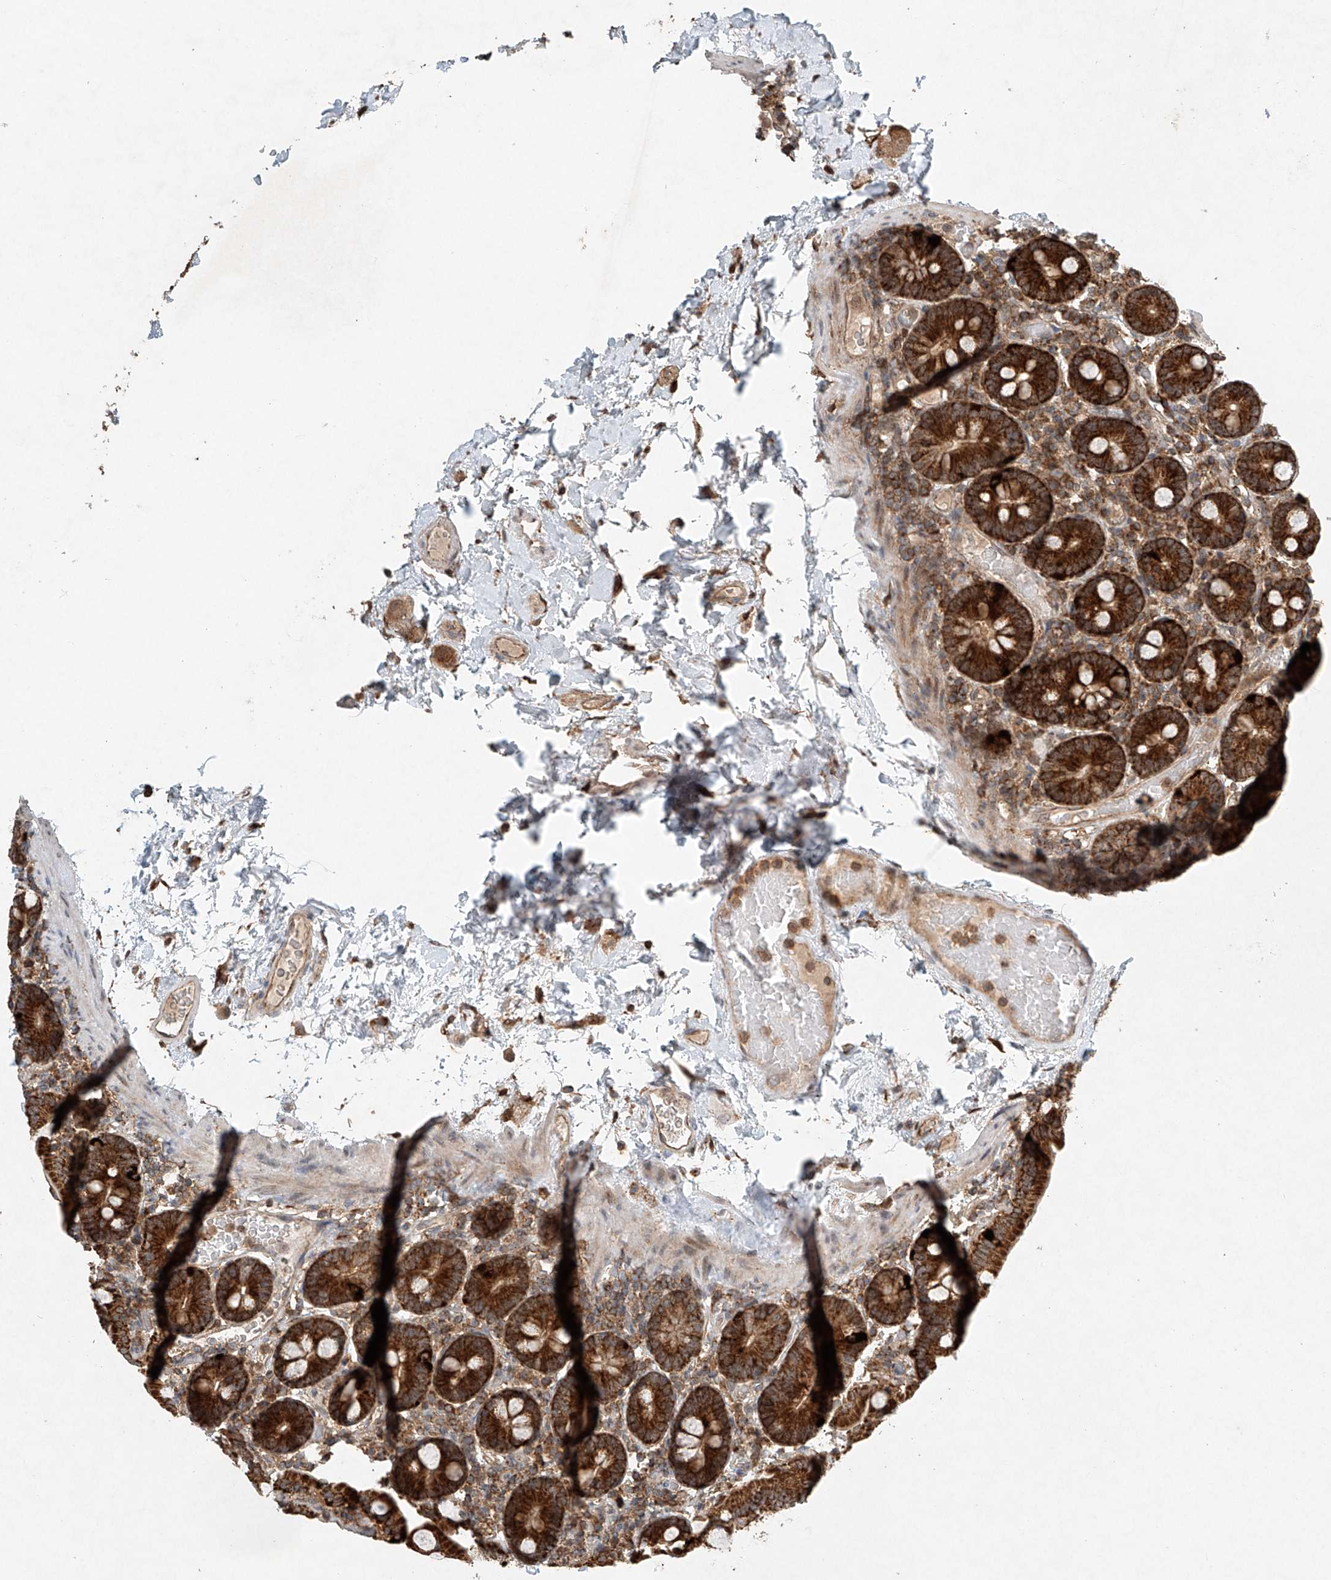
{"staining": {"intensity": "strong", "quantity": ">75%", "location": "cytoplasmic/membranous"}, "tissue": "duodenum", "cell_type": "Glandular cells", "image_type": "normal", "snomed": [{"axis": "morphology", "description": "Normal tissue, NOS"}, {"axis": "topography", "description": "Duodenum"}], "caption": "IHC of normal duodenum shows high levels of strong cytoplasmic/membranous staining in approximately >75% of glandular cells. (brown staining indicates protein expression, while blue staining denotes nuclei).", "gene": "DCAF11", "patient": {"sex": "male", "age": 55}}